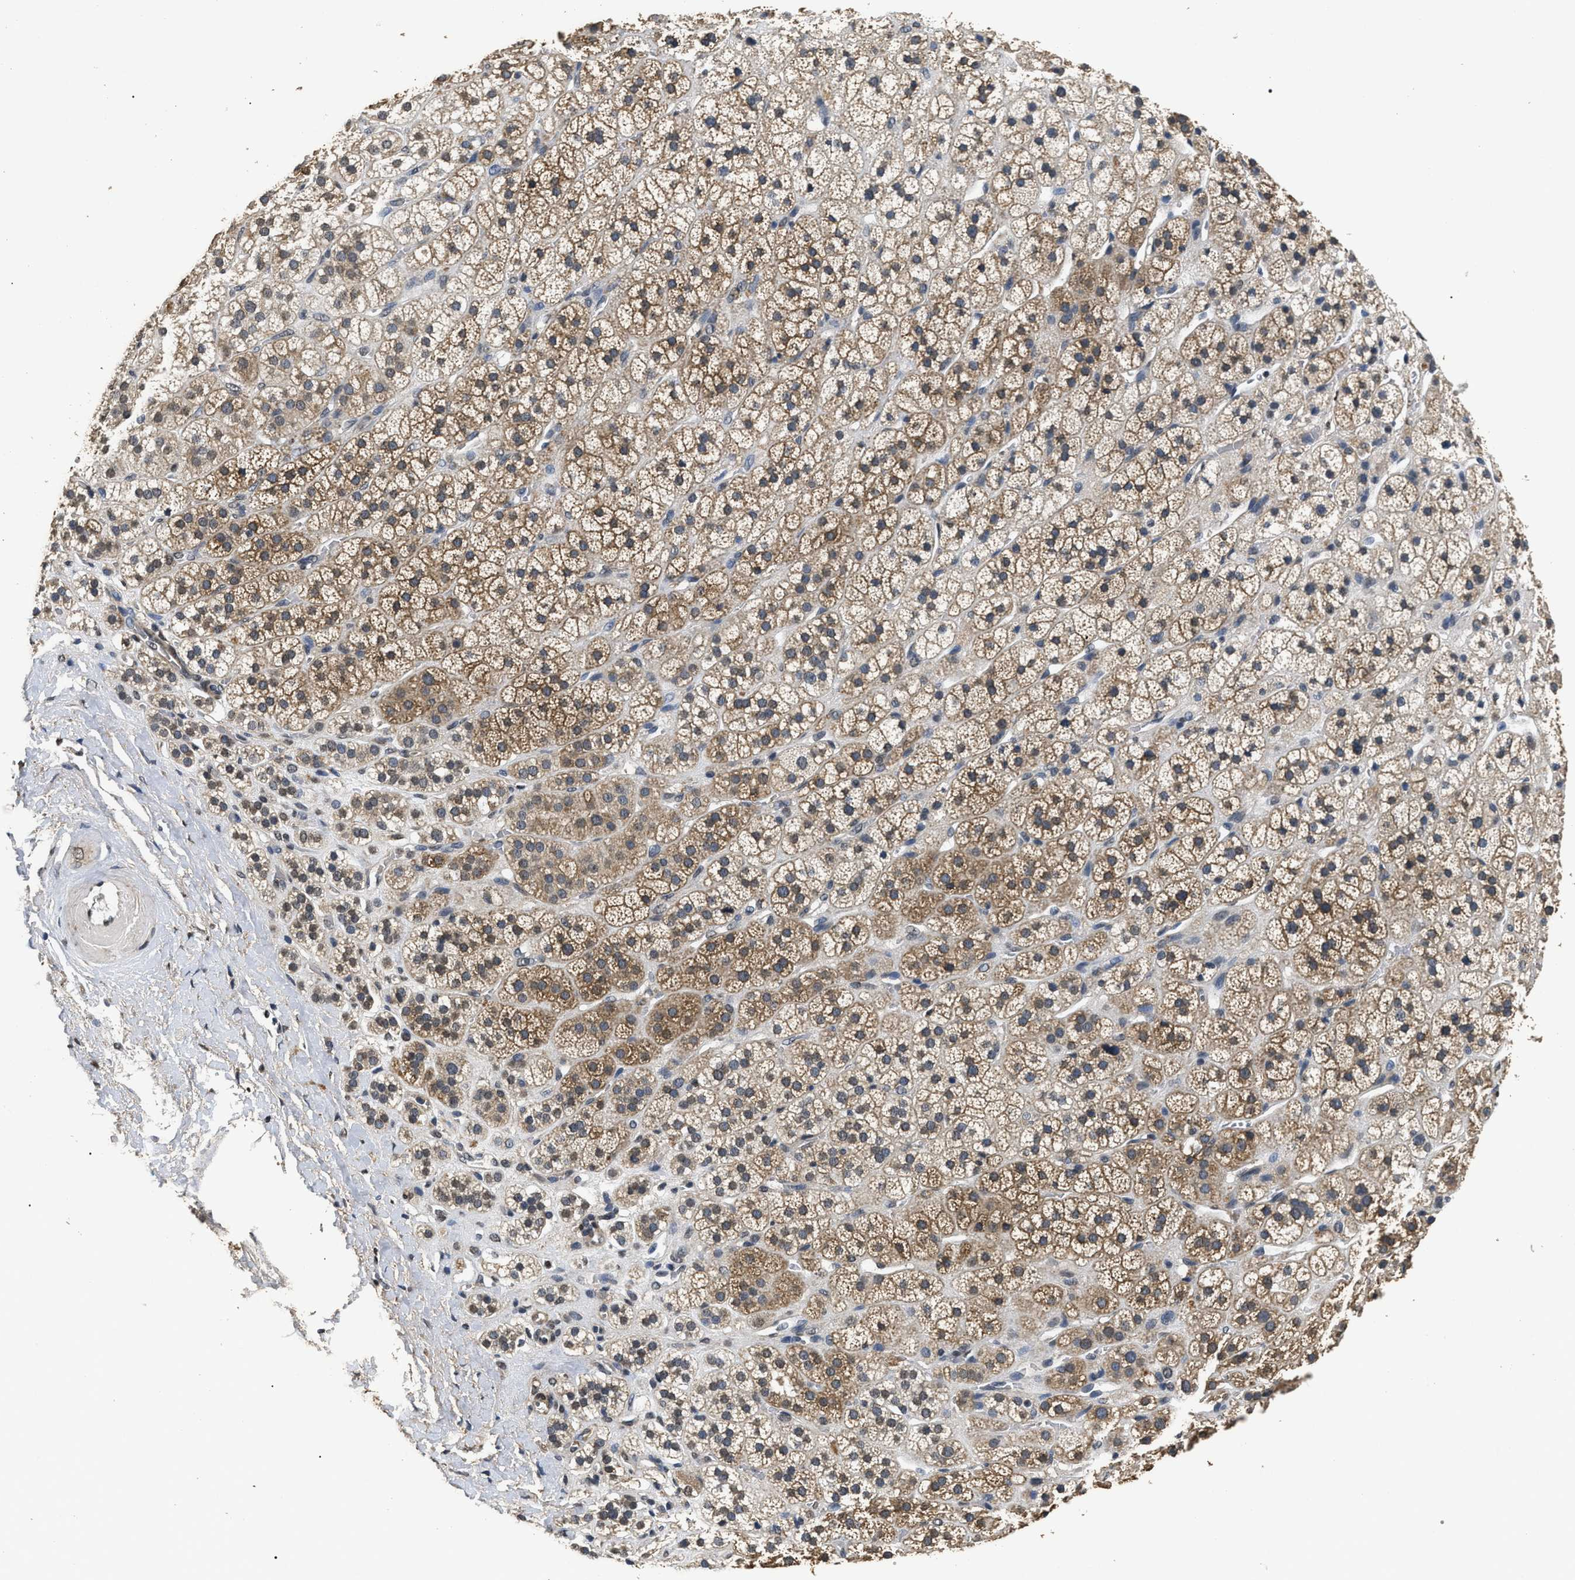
{"staining": {"intensity": "moderate", "quantity": ">75%", "location": "cytoplasmic/membranous"}, "tissue": "adrenal gland", "cell_type": "Glandular cells", "image_type": "normal", "snomed": [{"axis": "morphology", "description": "Normal tissue, NOS"}, {"axis": "topography", "description": "Adrenal gland"}], "caption": "Protein staining of normal adrenal gland shows moderate cytoplasmic/membranous expression in approximately >75% of glandular cells.", "gene": "ANP32E", "patient": {"sex": "male", "age": 56}}